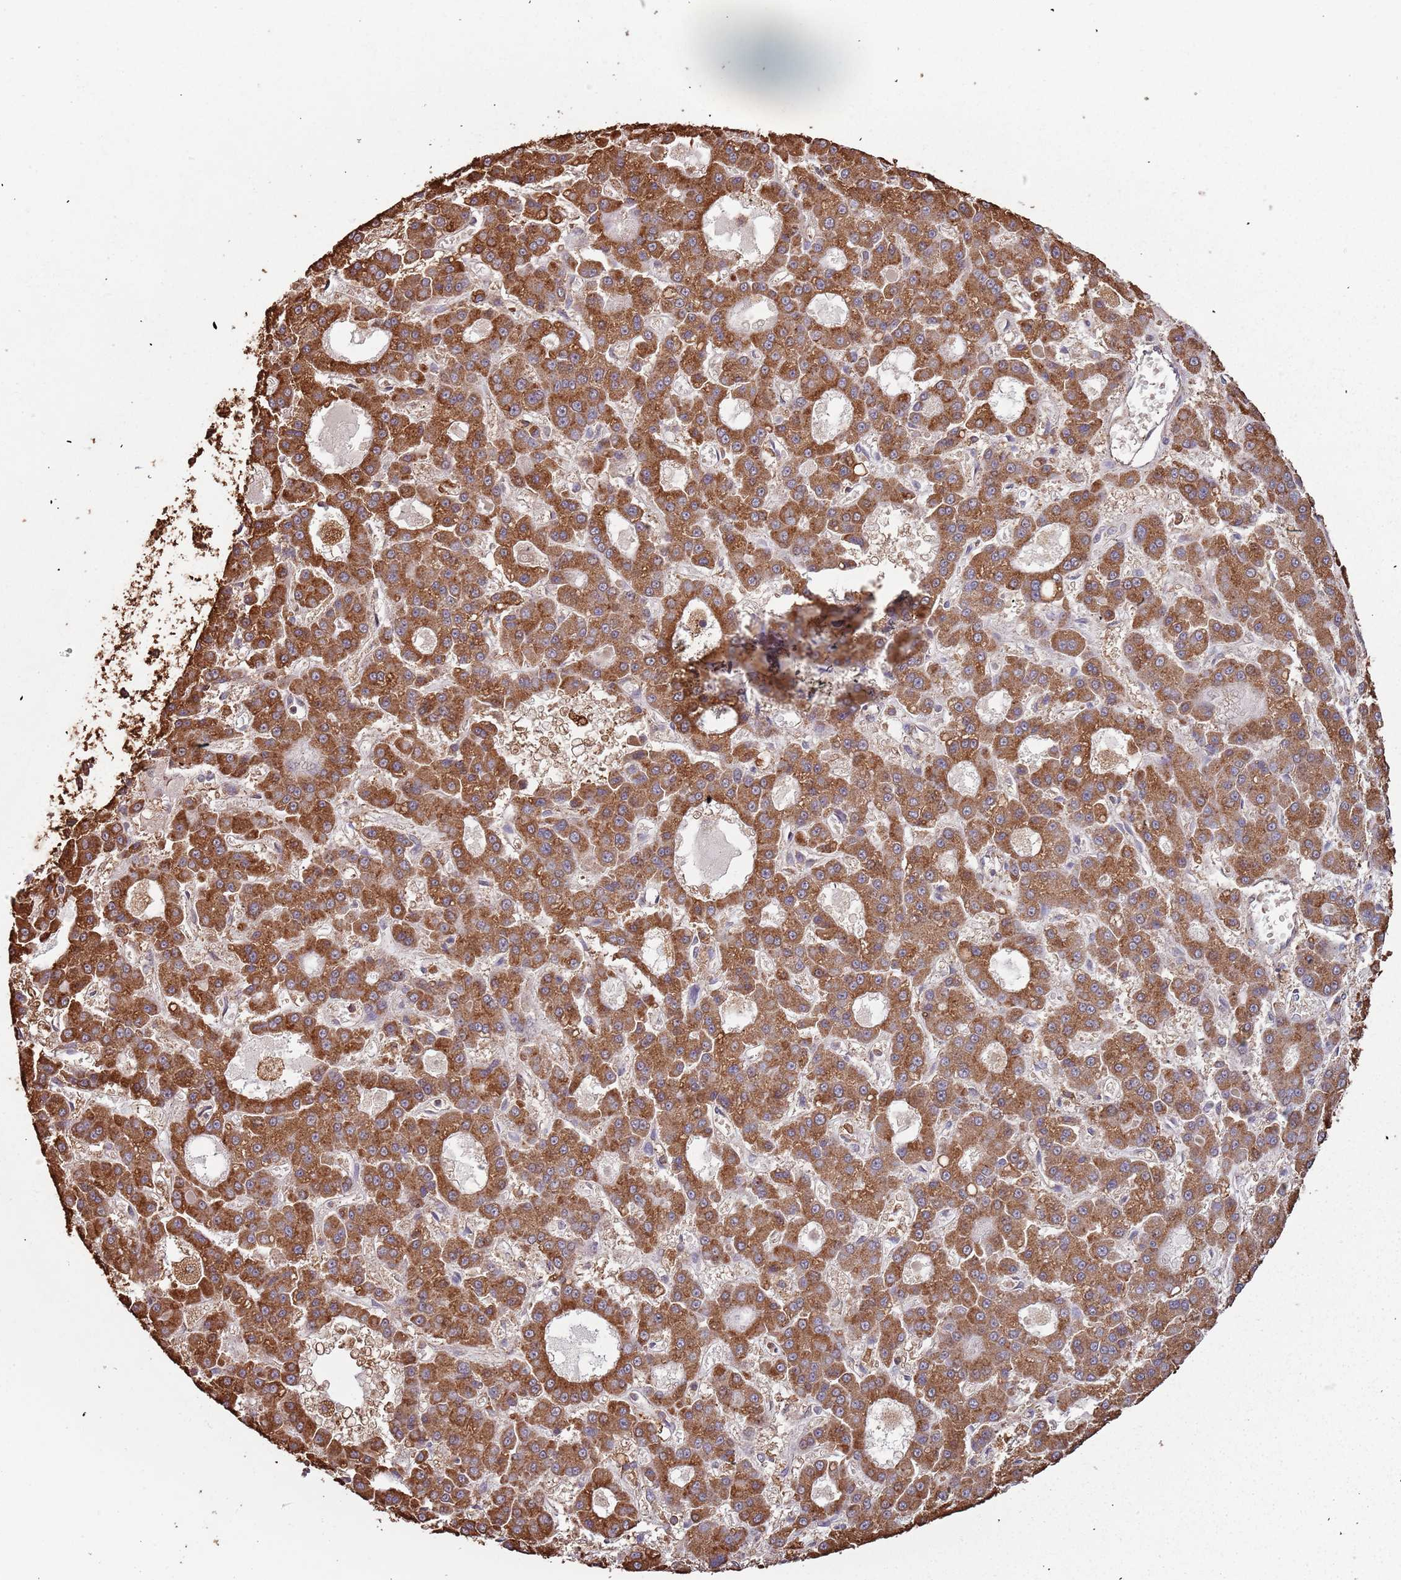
{"staining": {"intensity": "moderate", "quantity": ">75%", "location": "cytoplasmic/membranous"}, "tissue": "liver cancer", "cell_type": "Tumor cells", "image_type": "cancer", "snomed": [{"axis": "morphology", "description": "Carcinoma, Hepatocellular, NOS"}, {"axis": "topography", "description": "Liver"}], "caption": "Liver cancer (hepatocellular carcinoma) stained with a protein marker exhibits moderate staining in tumor cells.", "gene": "ATOSB", "patient": {"sex": "male", "age": 70}}